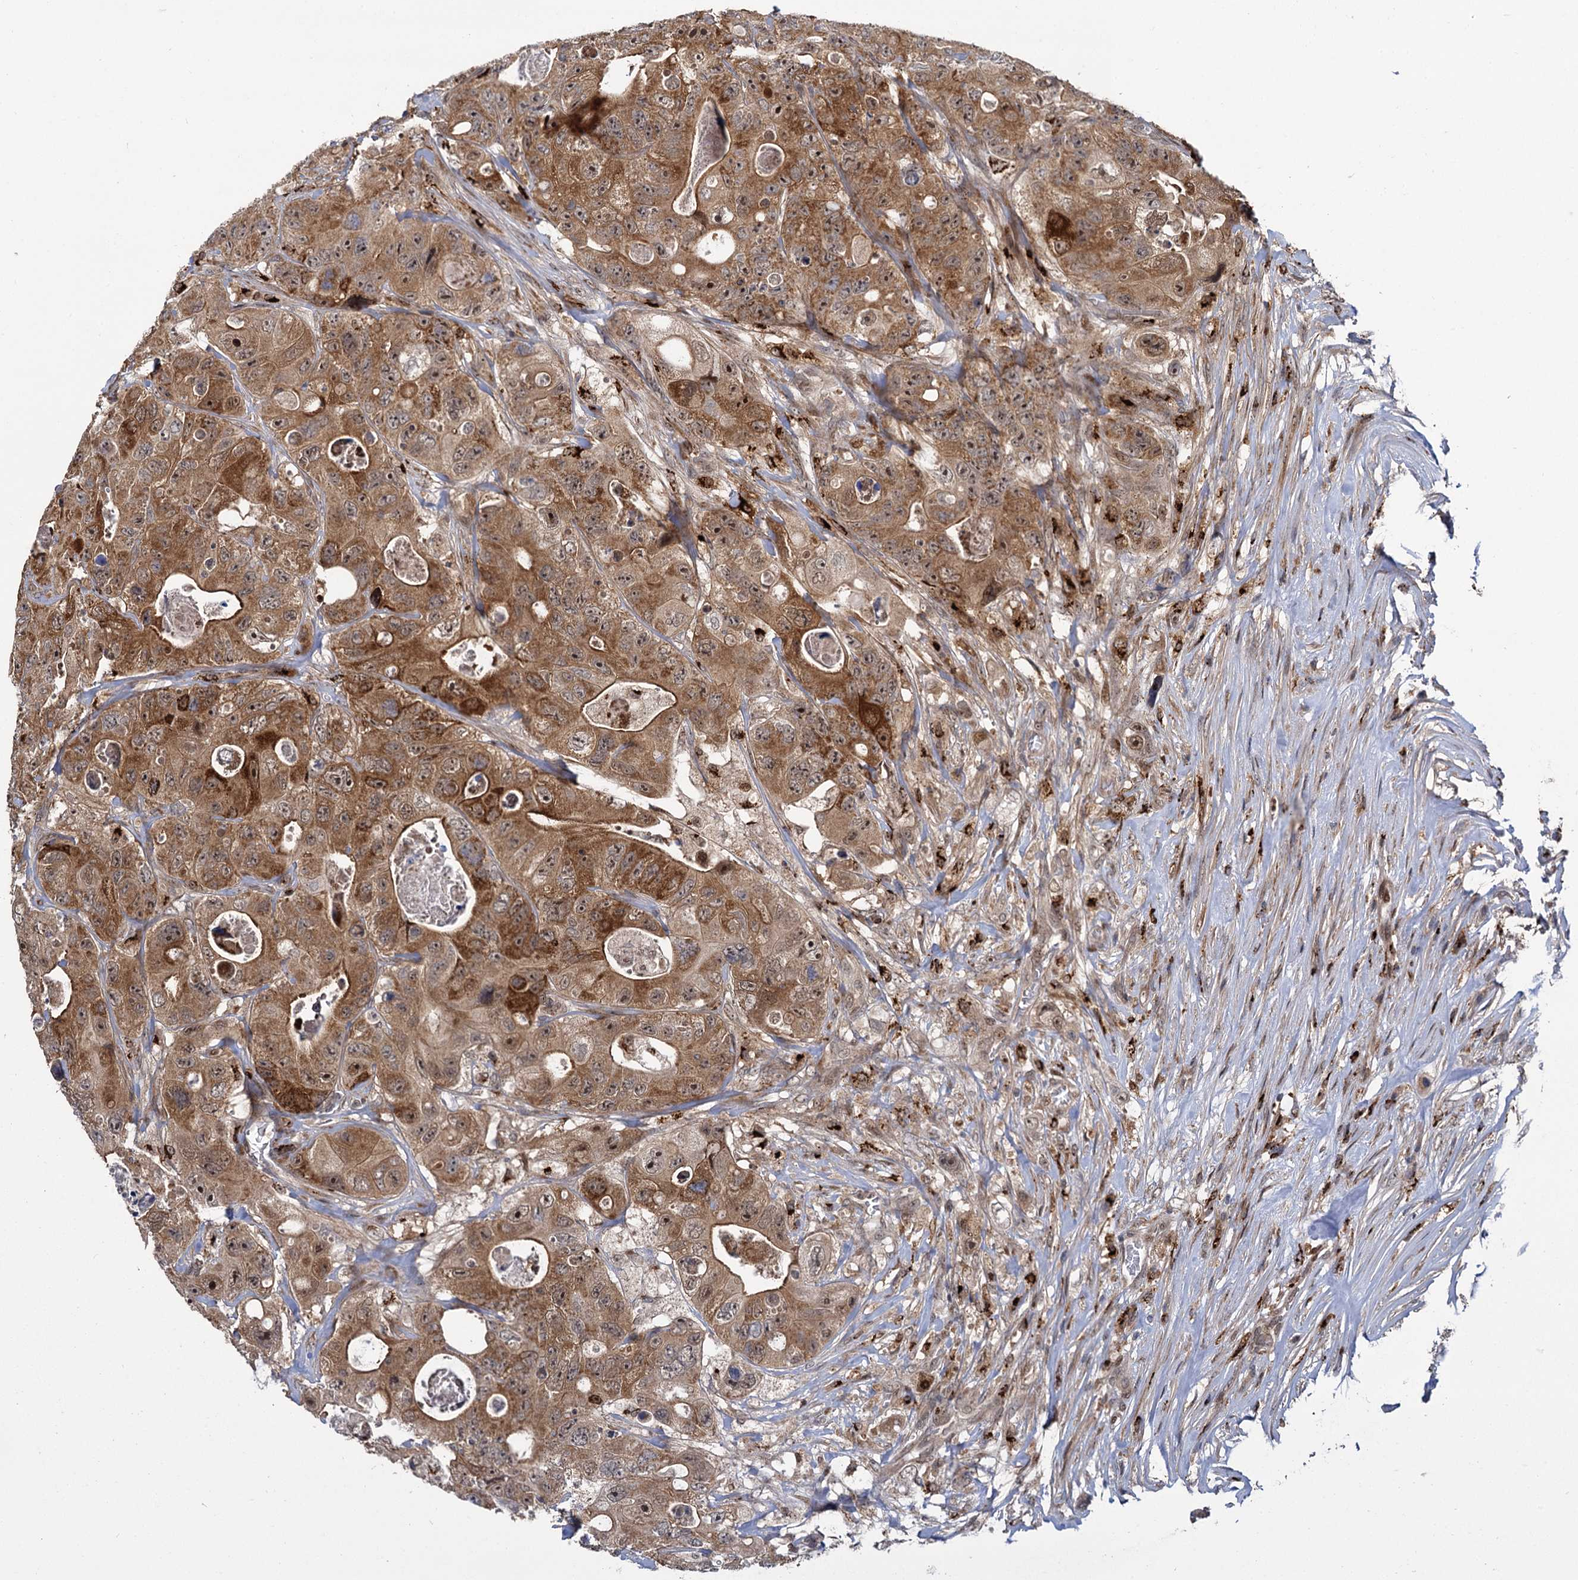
{"staining": {"intensity": "strong", "quantity": ">75%", "location": "cytoplasmic/membranous,nuclear"}, "tissue": "colorectal cancer", "cell_type": "Tumor cells", "image_type": "cancer", "snomed": [{"axis": "morphology", "description": "Adenocarcinoma, NOS"}, {"axis": "topography", "description": "Colon"}], "caption": "Approximately >75% of tumor cells in human colorectal cancer (adenocarcinoma) display strong cytoplasmic/membranous and nuclear protein positivity as visualized by brown immunohistochemical staining.", "gene": "GAL3ST4", "patient": {"sex": "female", "age": 46}}